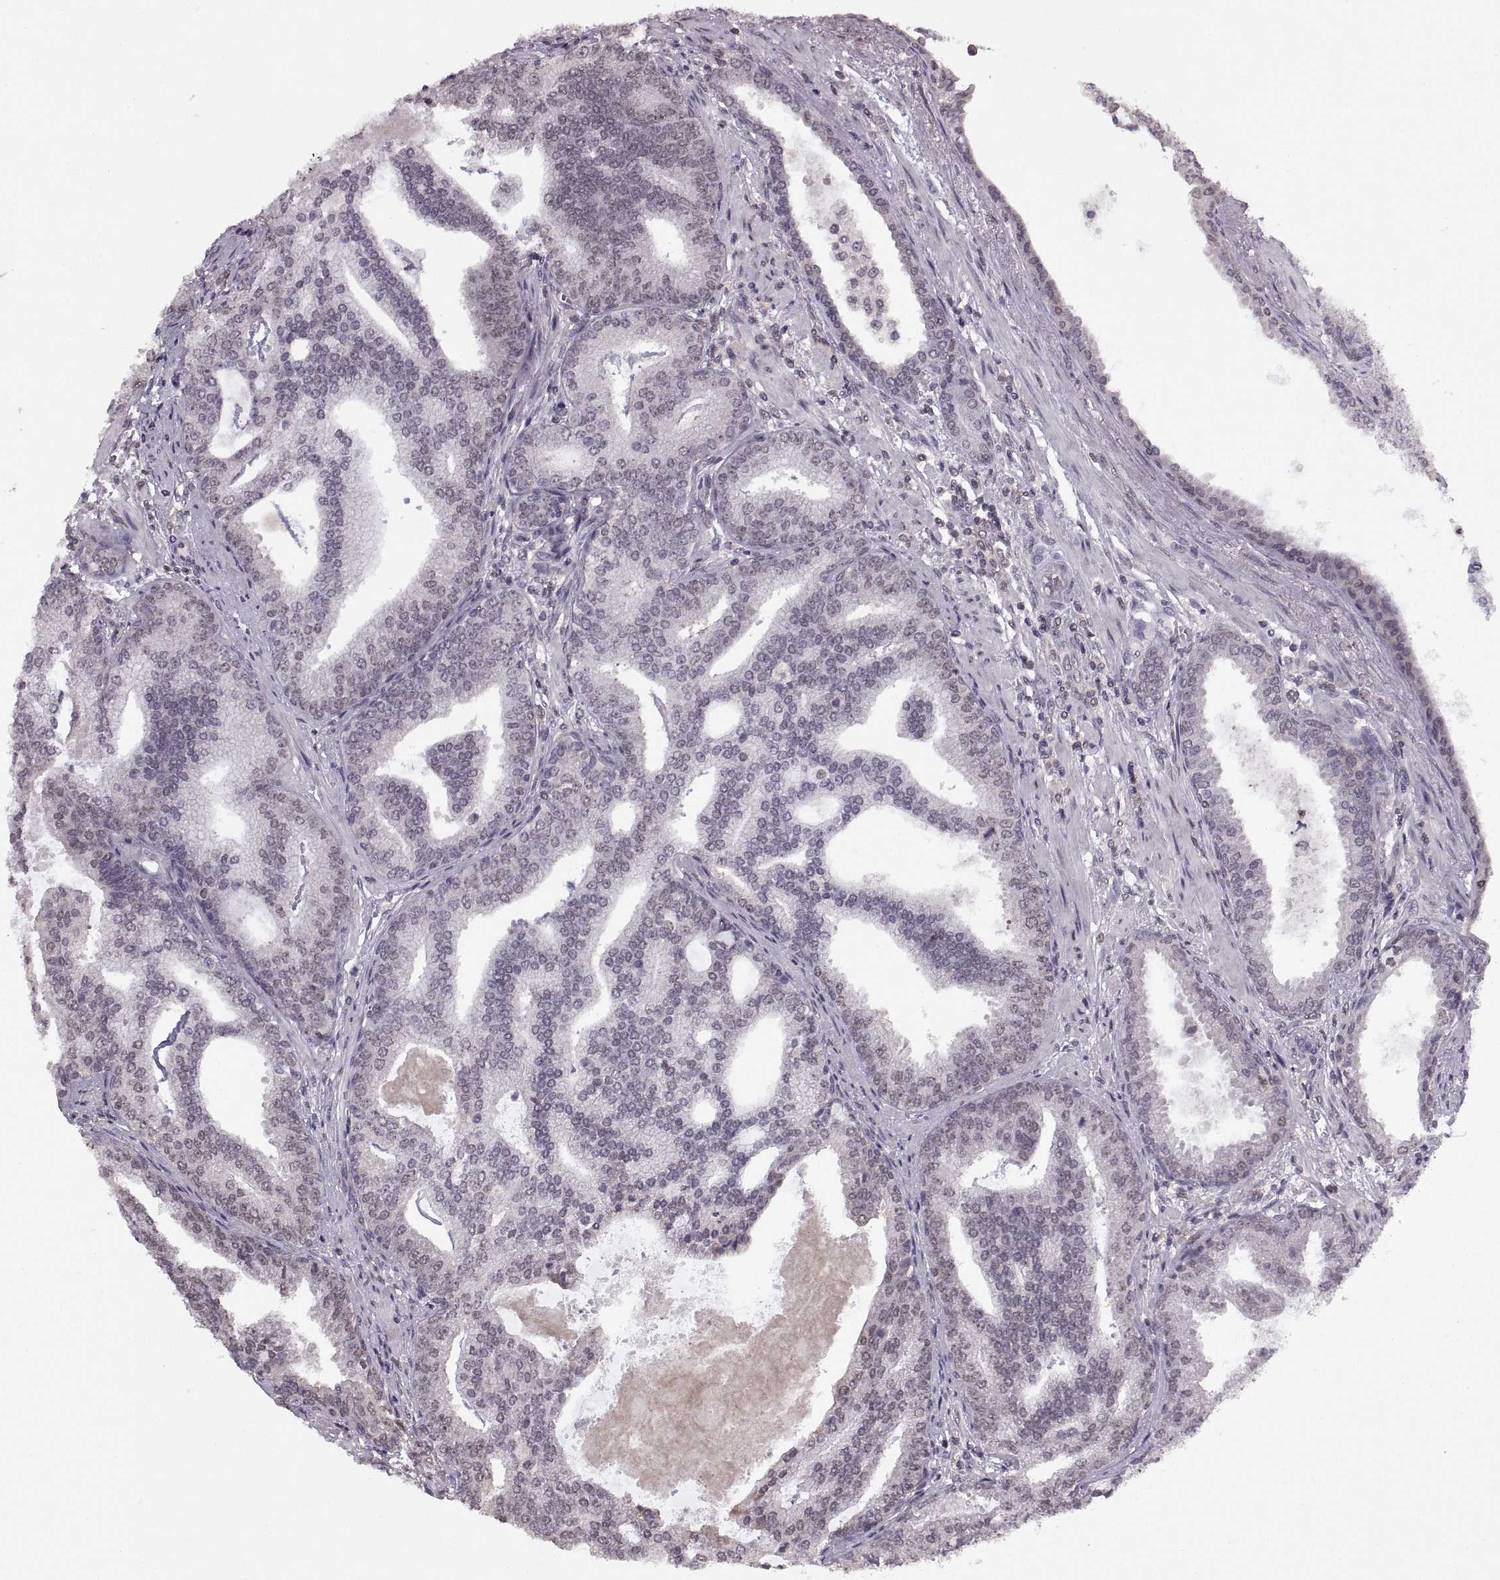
{"staining": {"intensity": "negative", "quantity": "none", "location": "none"}, "tissue": "prostate cancer", "cell_type": "Tumor cells", "image_type": "cancer", "snomed": [{"axis": "morphology", "description": "Adenocarcinoma, NOS"}, {"axis": "topography", "description": "Prostate"}], "caption": "A micrograph of human prostate cancer is negative for staining in tumor cells.", "gene": "INTS3", "patient": {"sex": "male", "age": 64}}